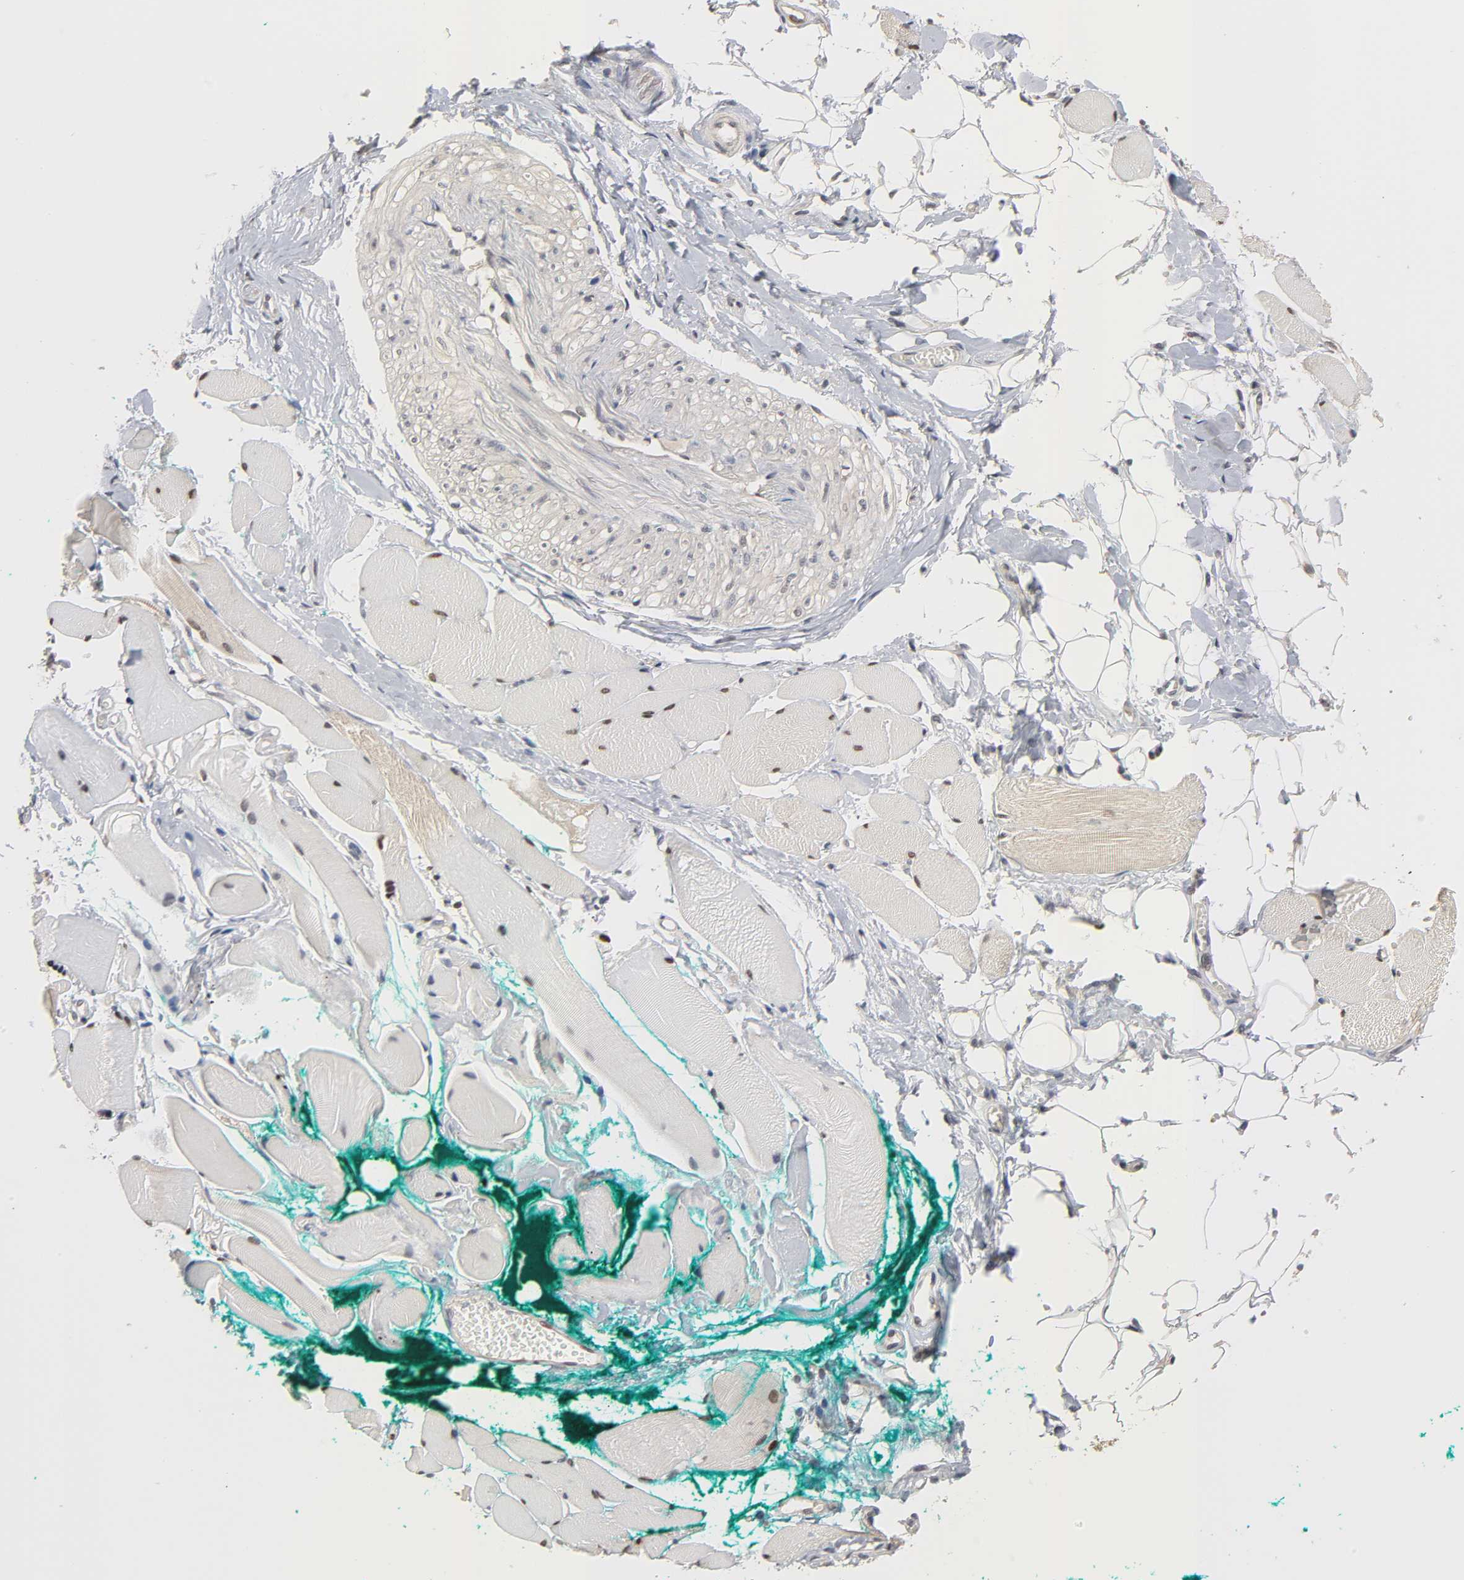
{"staining": {"intensity": "moderate", "quantity": "25%-75%", "location": "nuclear"}, "tissue": "skeletal muscle", "cell_type": "Myocytes", "image_type": "normal", "snomed": [{"axis": "morphology", "description": "Normal tissue, NOS"}, {"axis": "topography", "description": "Skeletal muscle"}, {"axis": "topography", "description": "Peripheral nerve tissue"}], "caption": "Immunohistochemistry (IHC) micrograph of benign human skeletal muscle stained for a protein (brown), which exhibits medium levels of moderate nuclear staining in about 25%-75% of myocytes.", "gene": "HTR1E", "patient": {"sex": "female", "age": 84}}